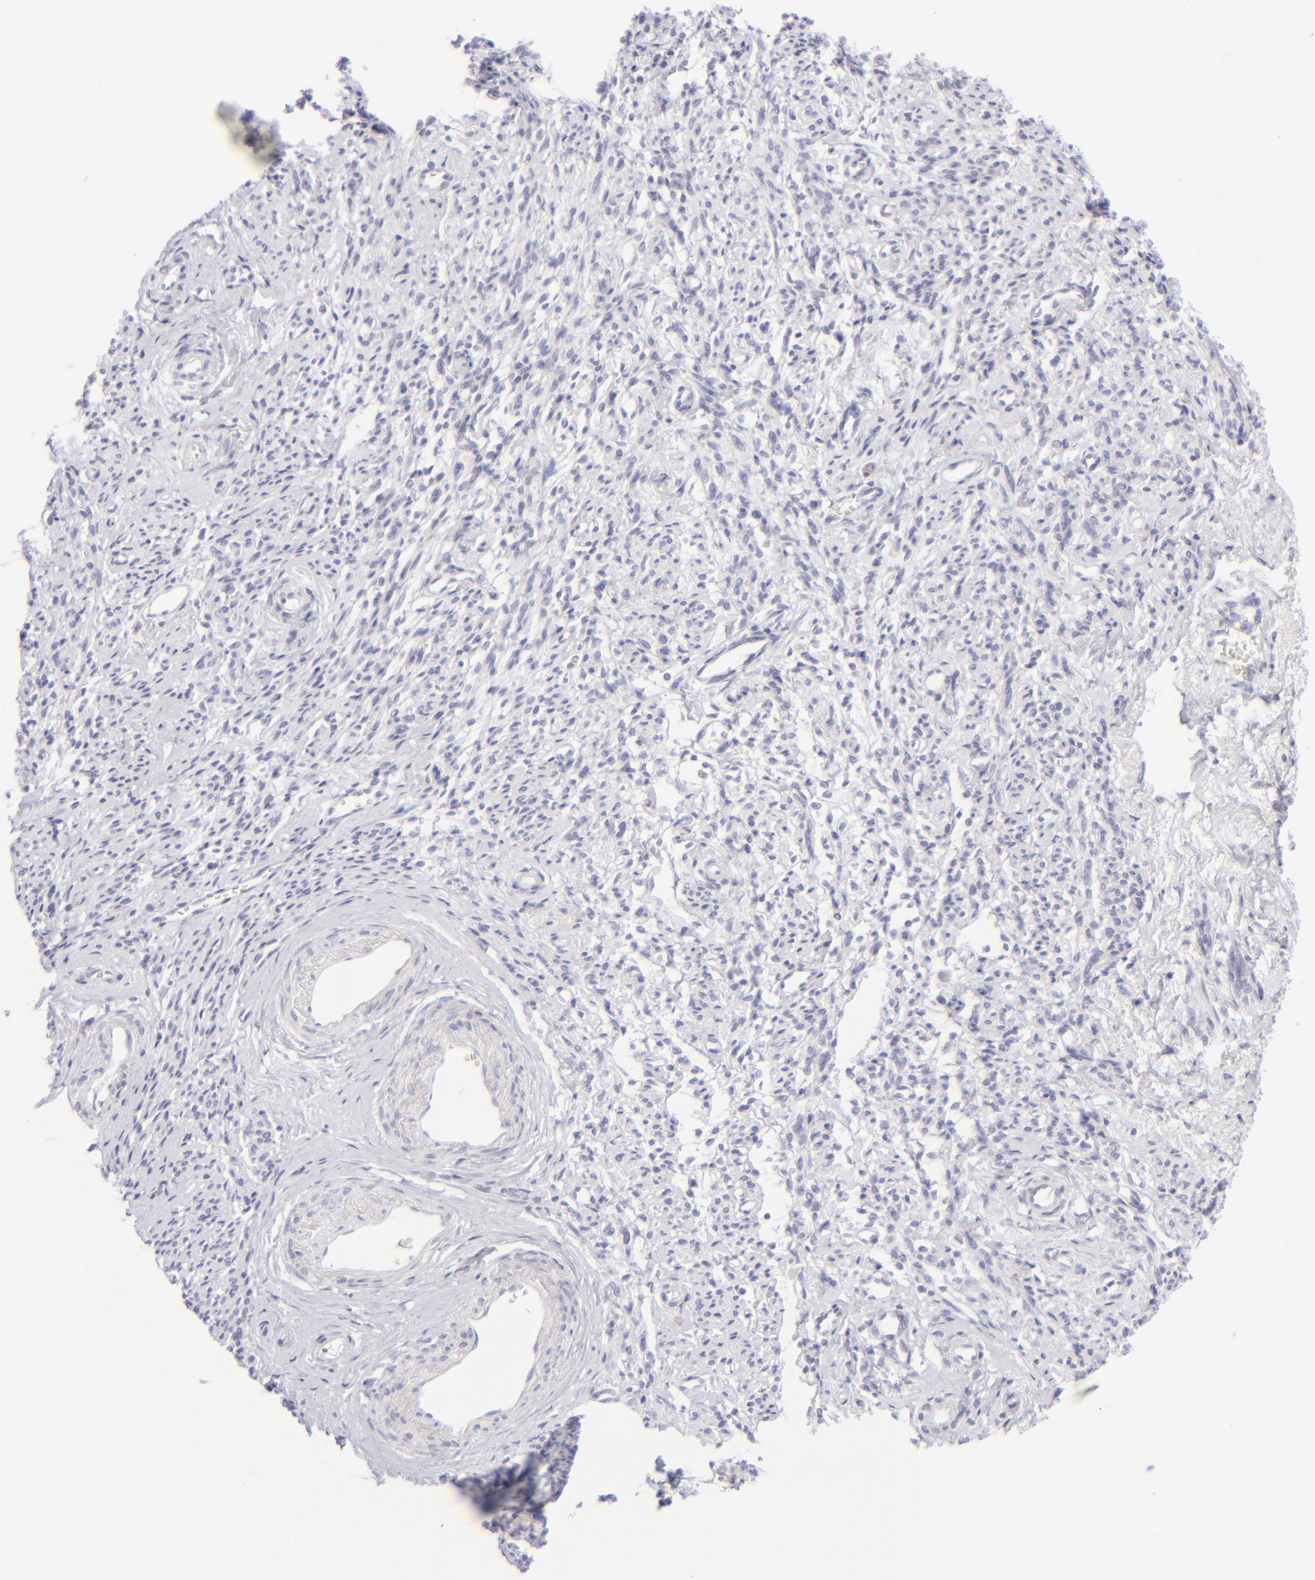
{"staining": {"intensity": "negative", "quantity": "none", "location": "none"}, "tissue": "endometrial cancer", "cell_type": "Tumor cells", "image_type": "cancer", "snomed": [{"axis": "morphology", "description": "Adenocarcinoma, NOS"}, {"axis": "topography", "description": "Endometrium"}], "caption": "Immunohistochemistry of endometrial cancer (adenocarcinoma) displays no expression in tumor cells.", "gene": "FCER2", "patient": {"sex": "female", "age": 75}}